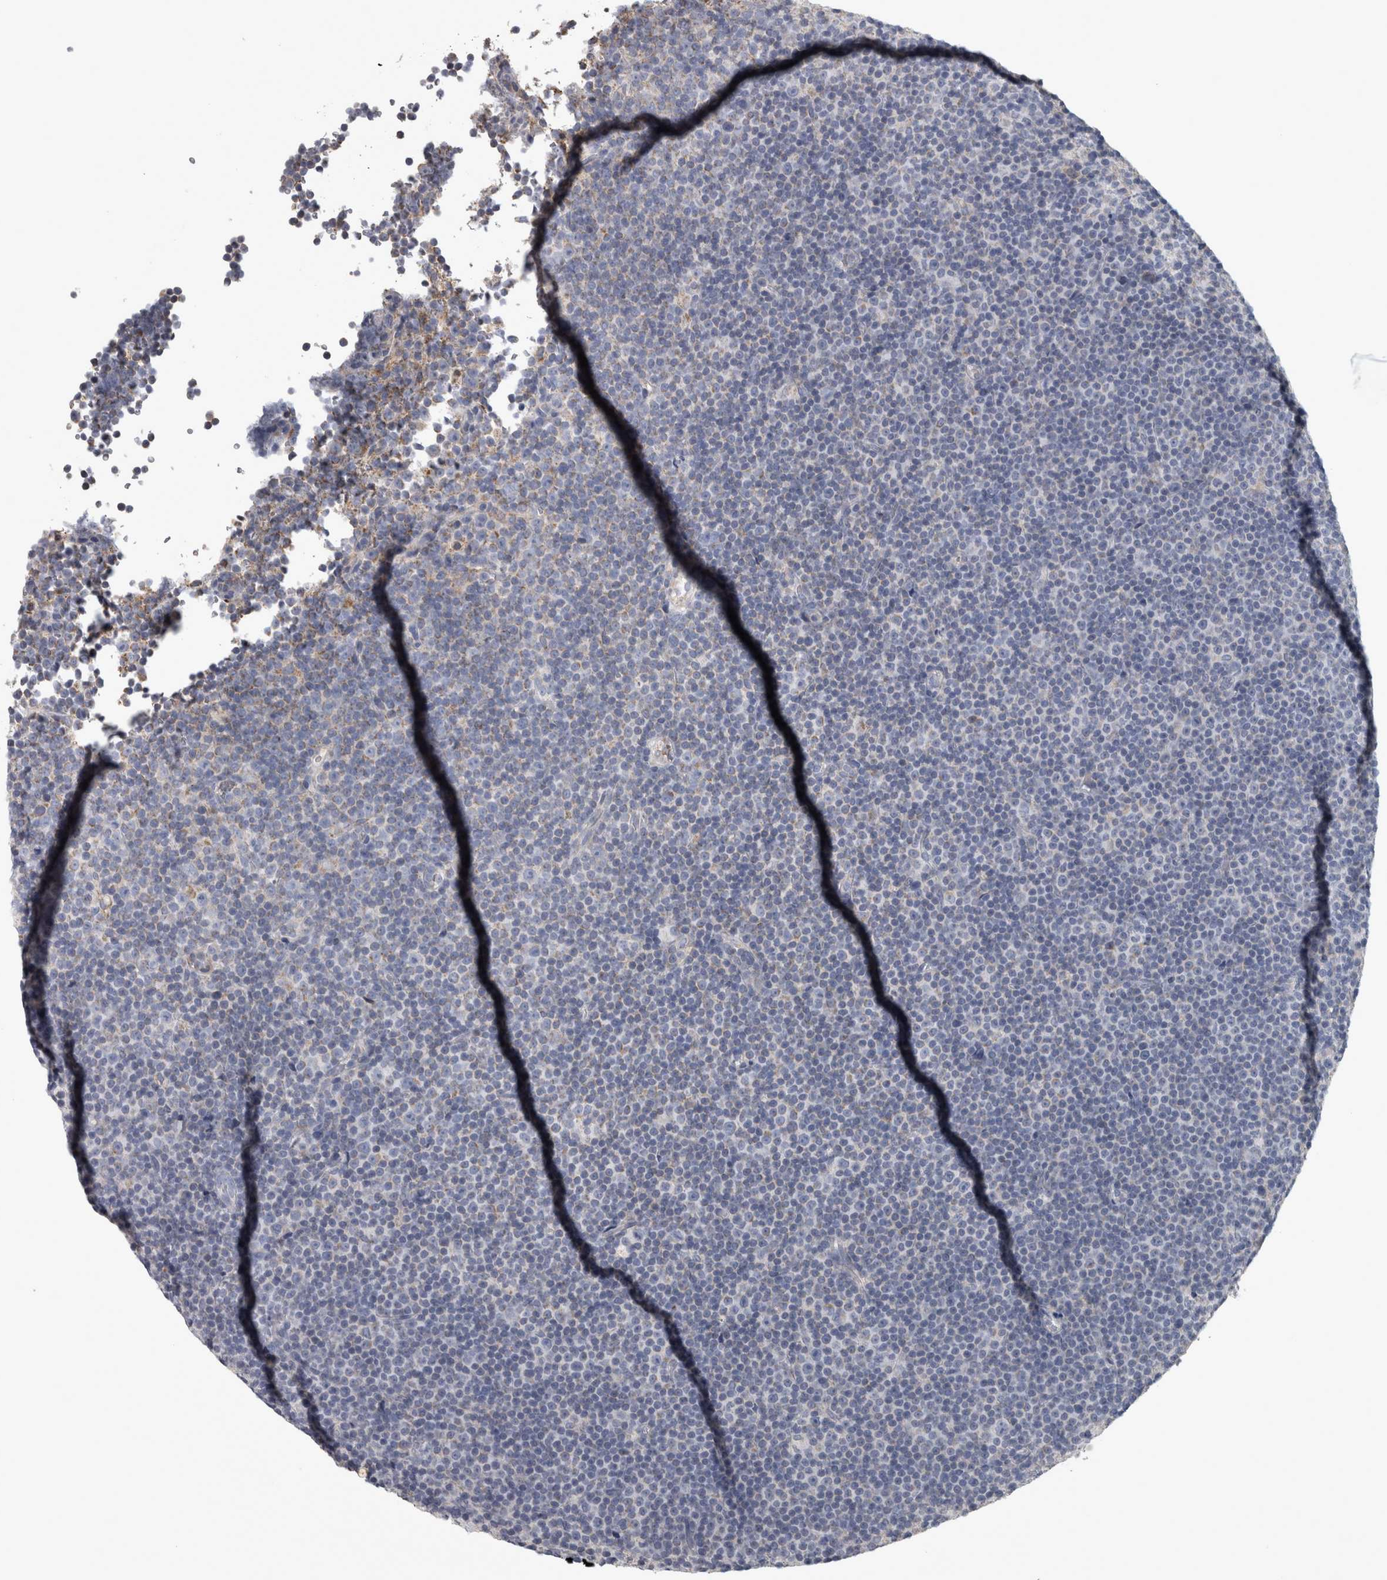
{"staining": {"intensity": "negative", "quantity": "none", "location": "none"}, "tissue": "lymphoma", "cell_type": "Tumor cells", "image_type": "cancer", "snomed": [{"axis": "morphology", "description": "Malignant lymphoma, non-Hodgkin's type, Low grade"}, {"axis": "topography", "description": "Lymph node"}], "caption": "This micrograph is of low-grade malignant lymphoma, non-Hodgkin's type stained with IHC to label a protein in brown with the nuclei are counter-stained blue. There is no staining in tumor cells.", "gene": "DBT", "patient": {"sex": "female", "age": 67}}